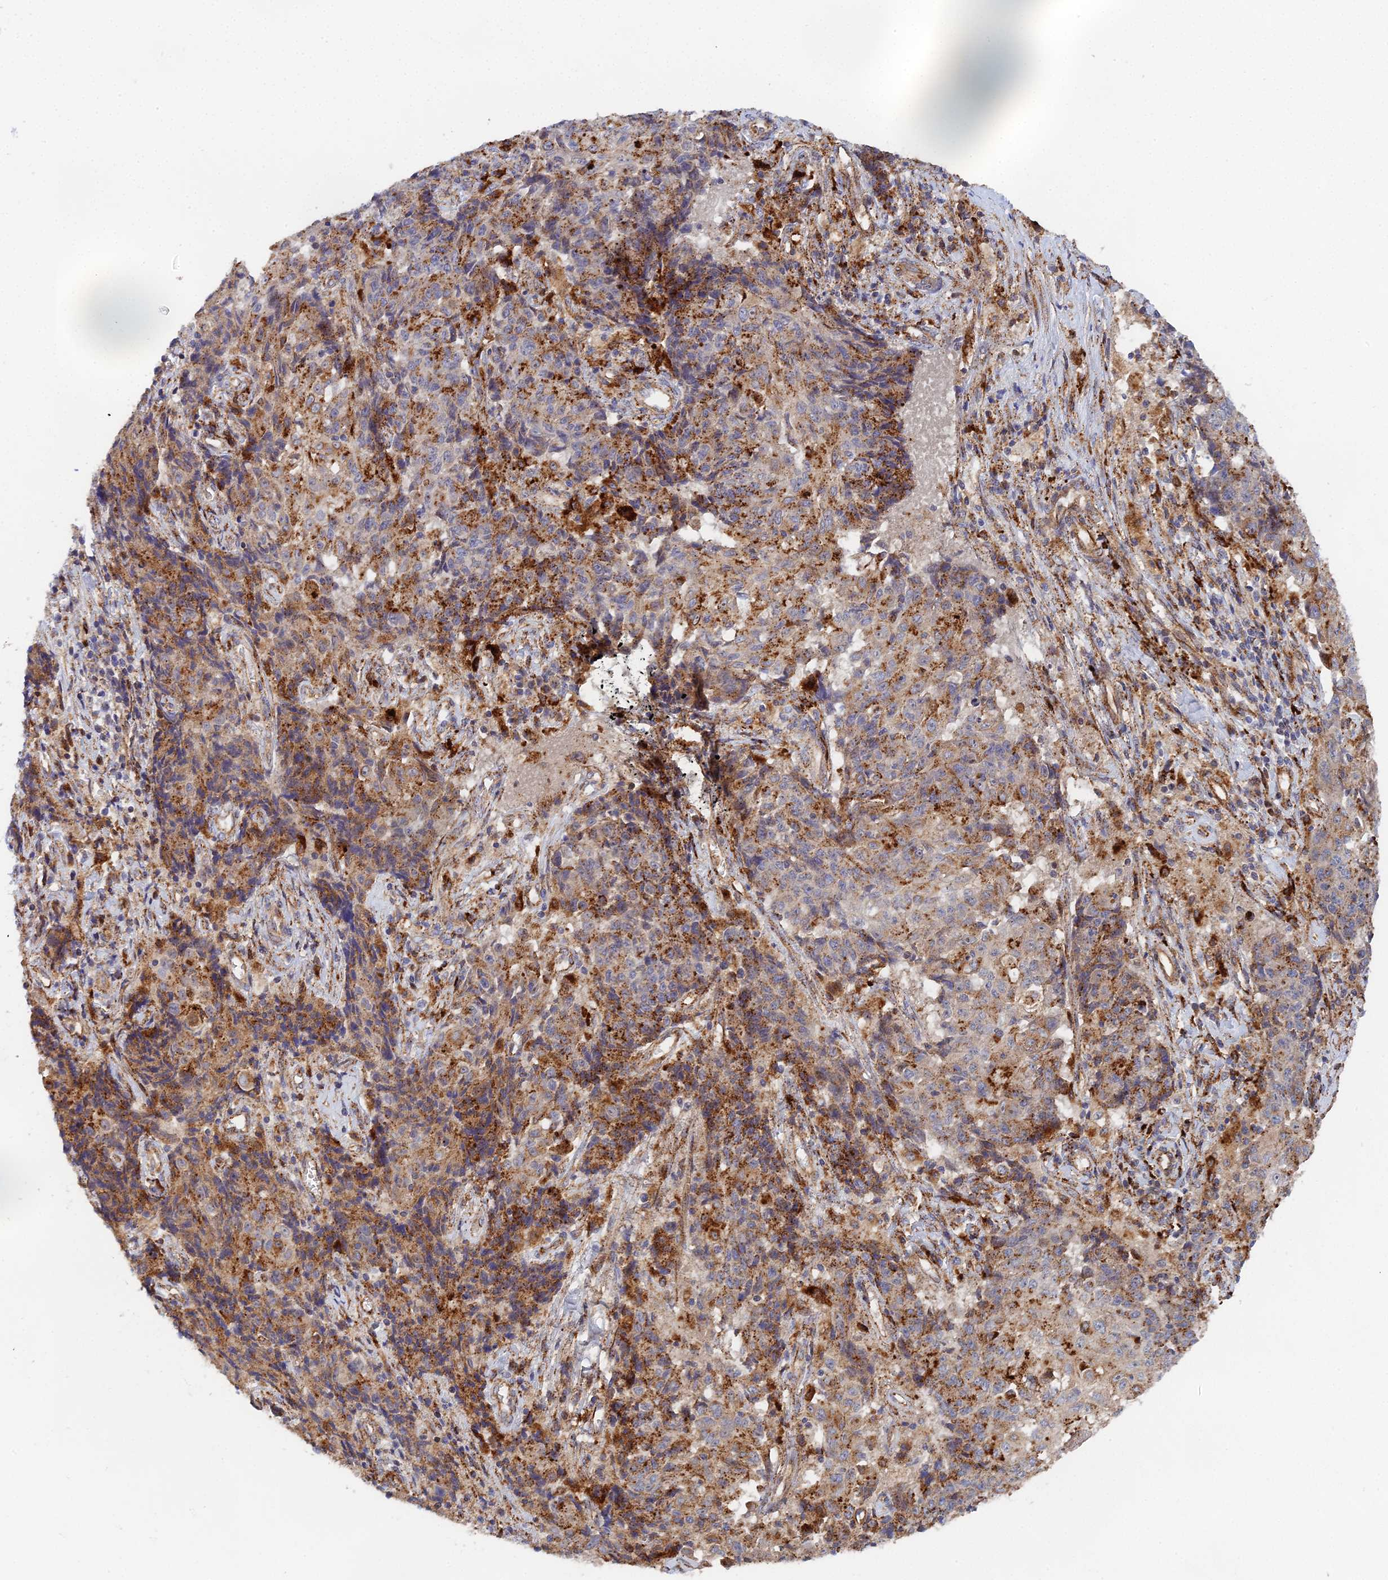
{"staining": {"intensity": "moderate", "quantity": ">75%", "location": "cytoplasmic/membranous"}, "tissue": "ovarian cancer", "cell_type": "Tumor cells", "image_type": "cancer", "snomed": [{"axis": "morphology", "description": "Carcinoma, endometroid"}, {"axis": "topography", "description": "Ovary"}], "caption": "Ovarian cancer (endometroid carcinoma) stained with DAB (3,3'-diaminobenzidine) immunohistochemistry (IHC) shows medium levels of moderate cytoplasmic/membranous staining in approximately >75% of tumor cells.", "gene": "PPP2R3C", "patient": {"sex": "female", "age": 42}}